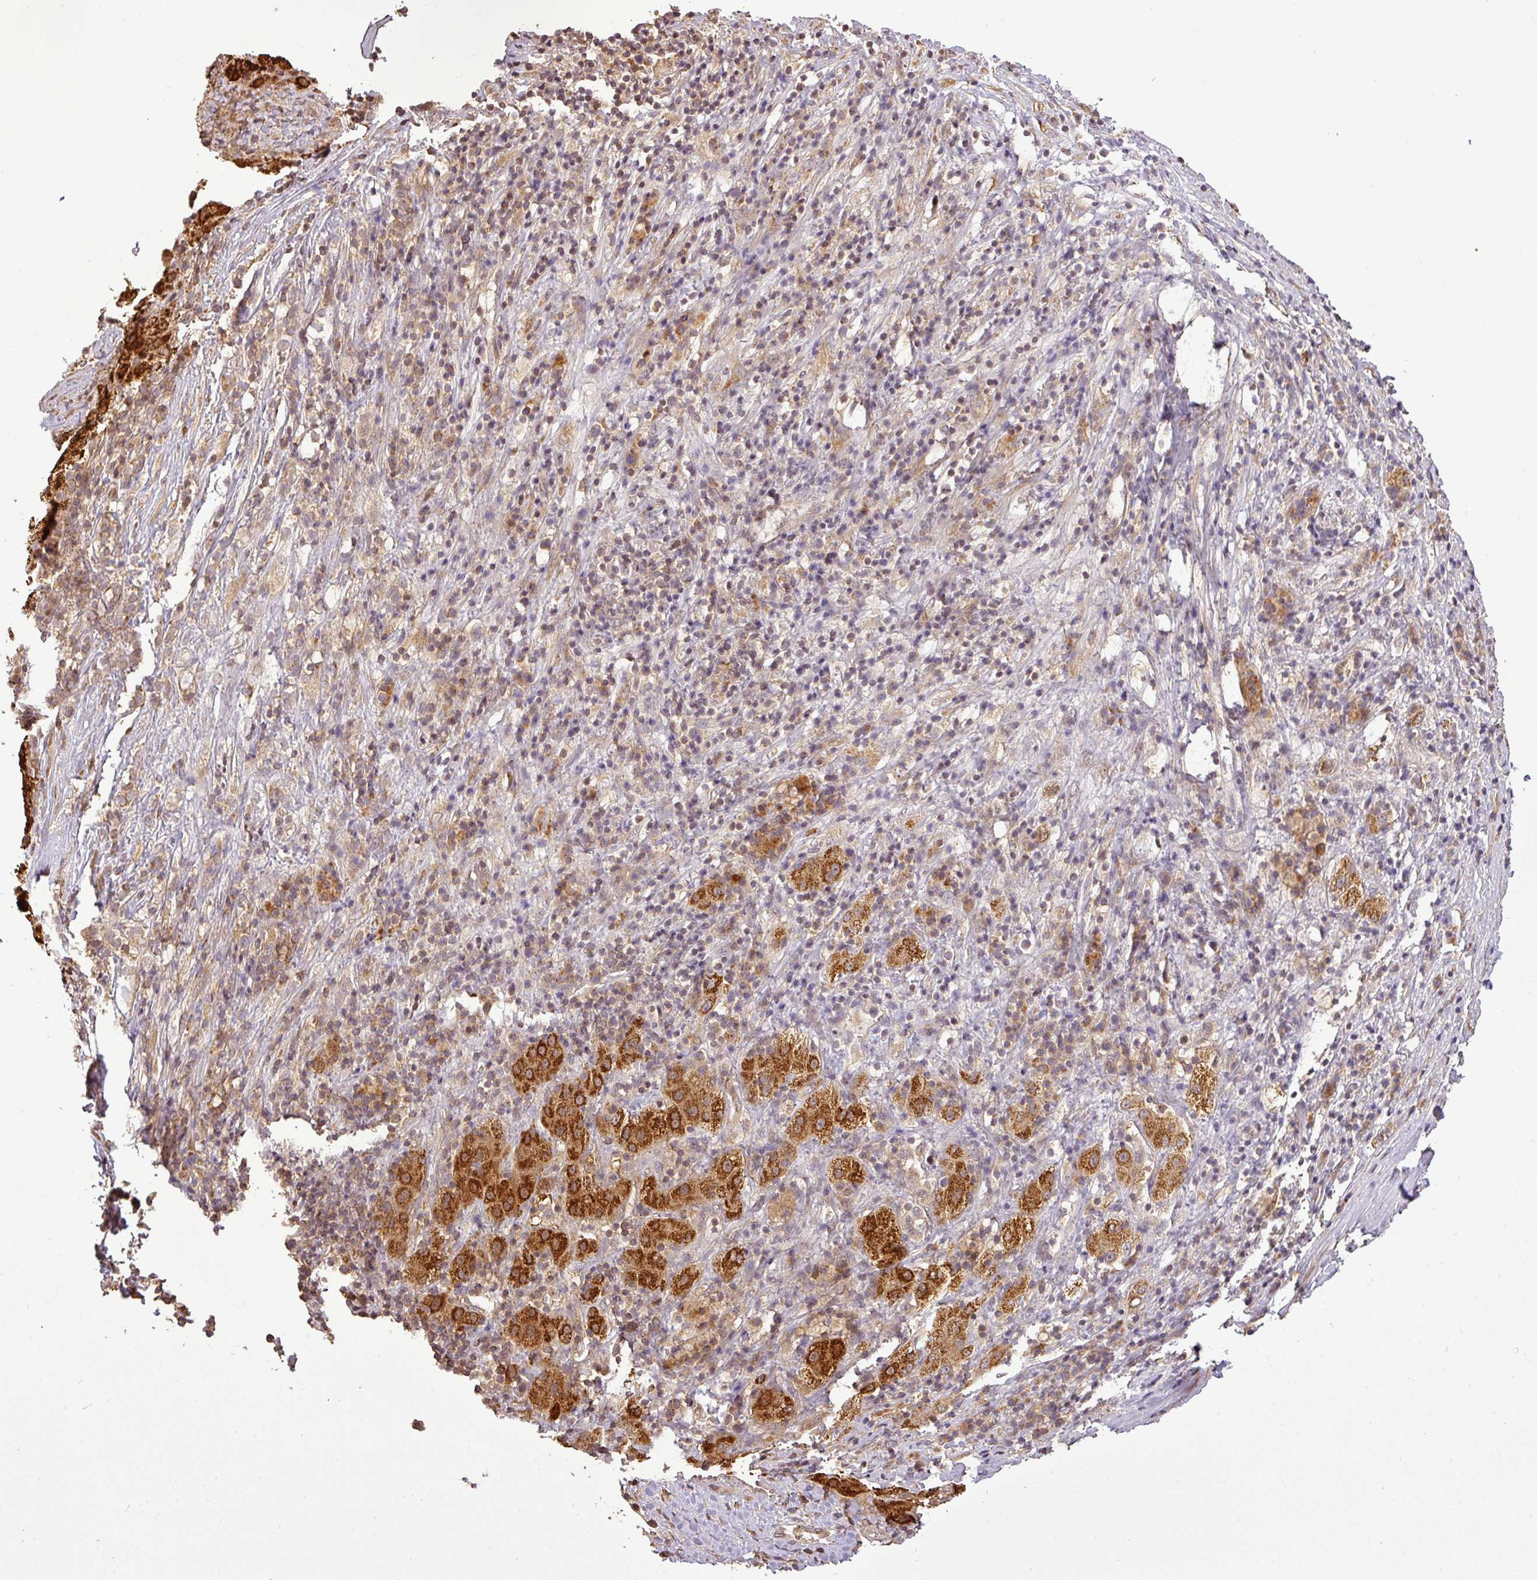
{"staining": {"intensity": "strong", "quantity": ">75%", "location": "cytoplasmic/membranous"}, "tissue": "liver cancer", "cell_type": "Tumor cells", "image_type": "cancer", "snomed": [{"axis": "morphology", "description": "Carcinoma, Hepatocellular, NOS"}, {"axis": "topography", "description": "Liver"}], "caption": "Liver hepatocellular carcinoma tissue shows strong cytoplasmic/membranous staining in approximately >75% of tumor cells, visualized by immunohistochemistry. The staining is performed using DAB (3,3'-diaminobenzidine) brown chromogen to label protein expression. The nuclei are counter-stained blue using hematoxylin.", "gene": "FAIM", "patient": {"sex": "female", "age": 58}}